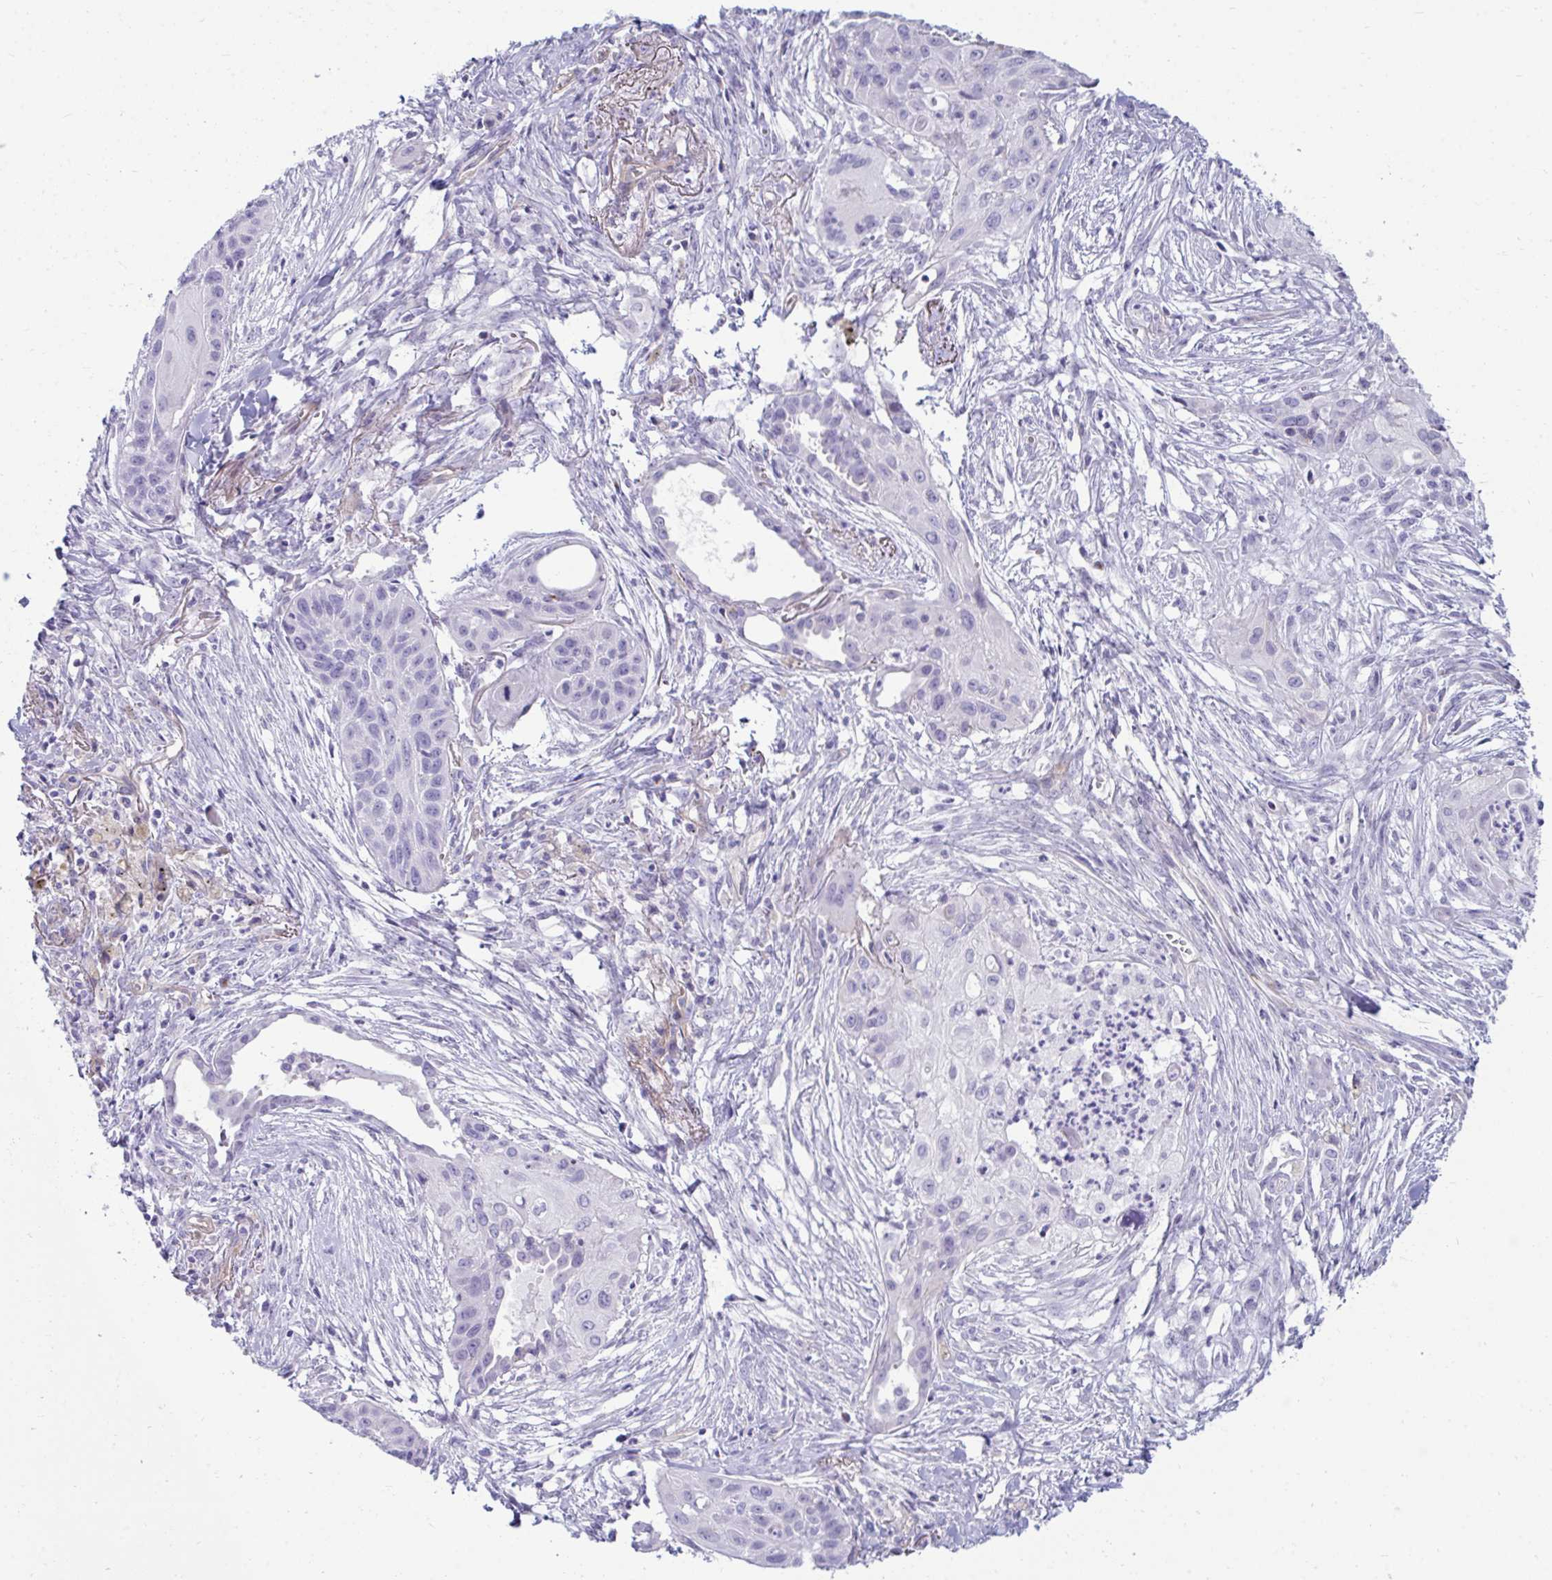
{"staining": {"intensity": "negative", "quantity": "none", "location": "none"}, "tissue": "lung cancer", "cell_type": "Tumor cells", "image_type": "cancer", "snomed": [{"axis": "morphology", "description": "Squamous cell carcinoma, NOS"}, {"axis": "topography", "description": "Lung"}], "caption": "An image of lung cancer (squamous cell carcinoma) stained for a protein demonstrates no brown staining in tumor cells.", "gene": "UBL3", "patient": {"sex": "male", "age": 71}}